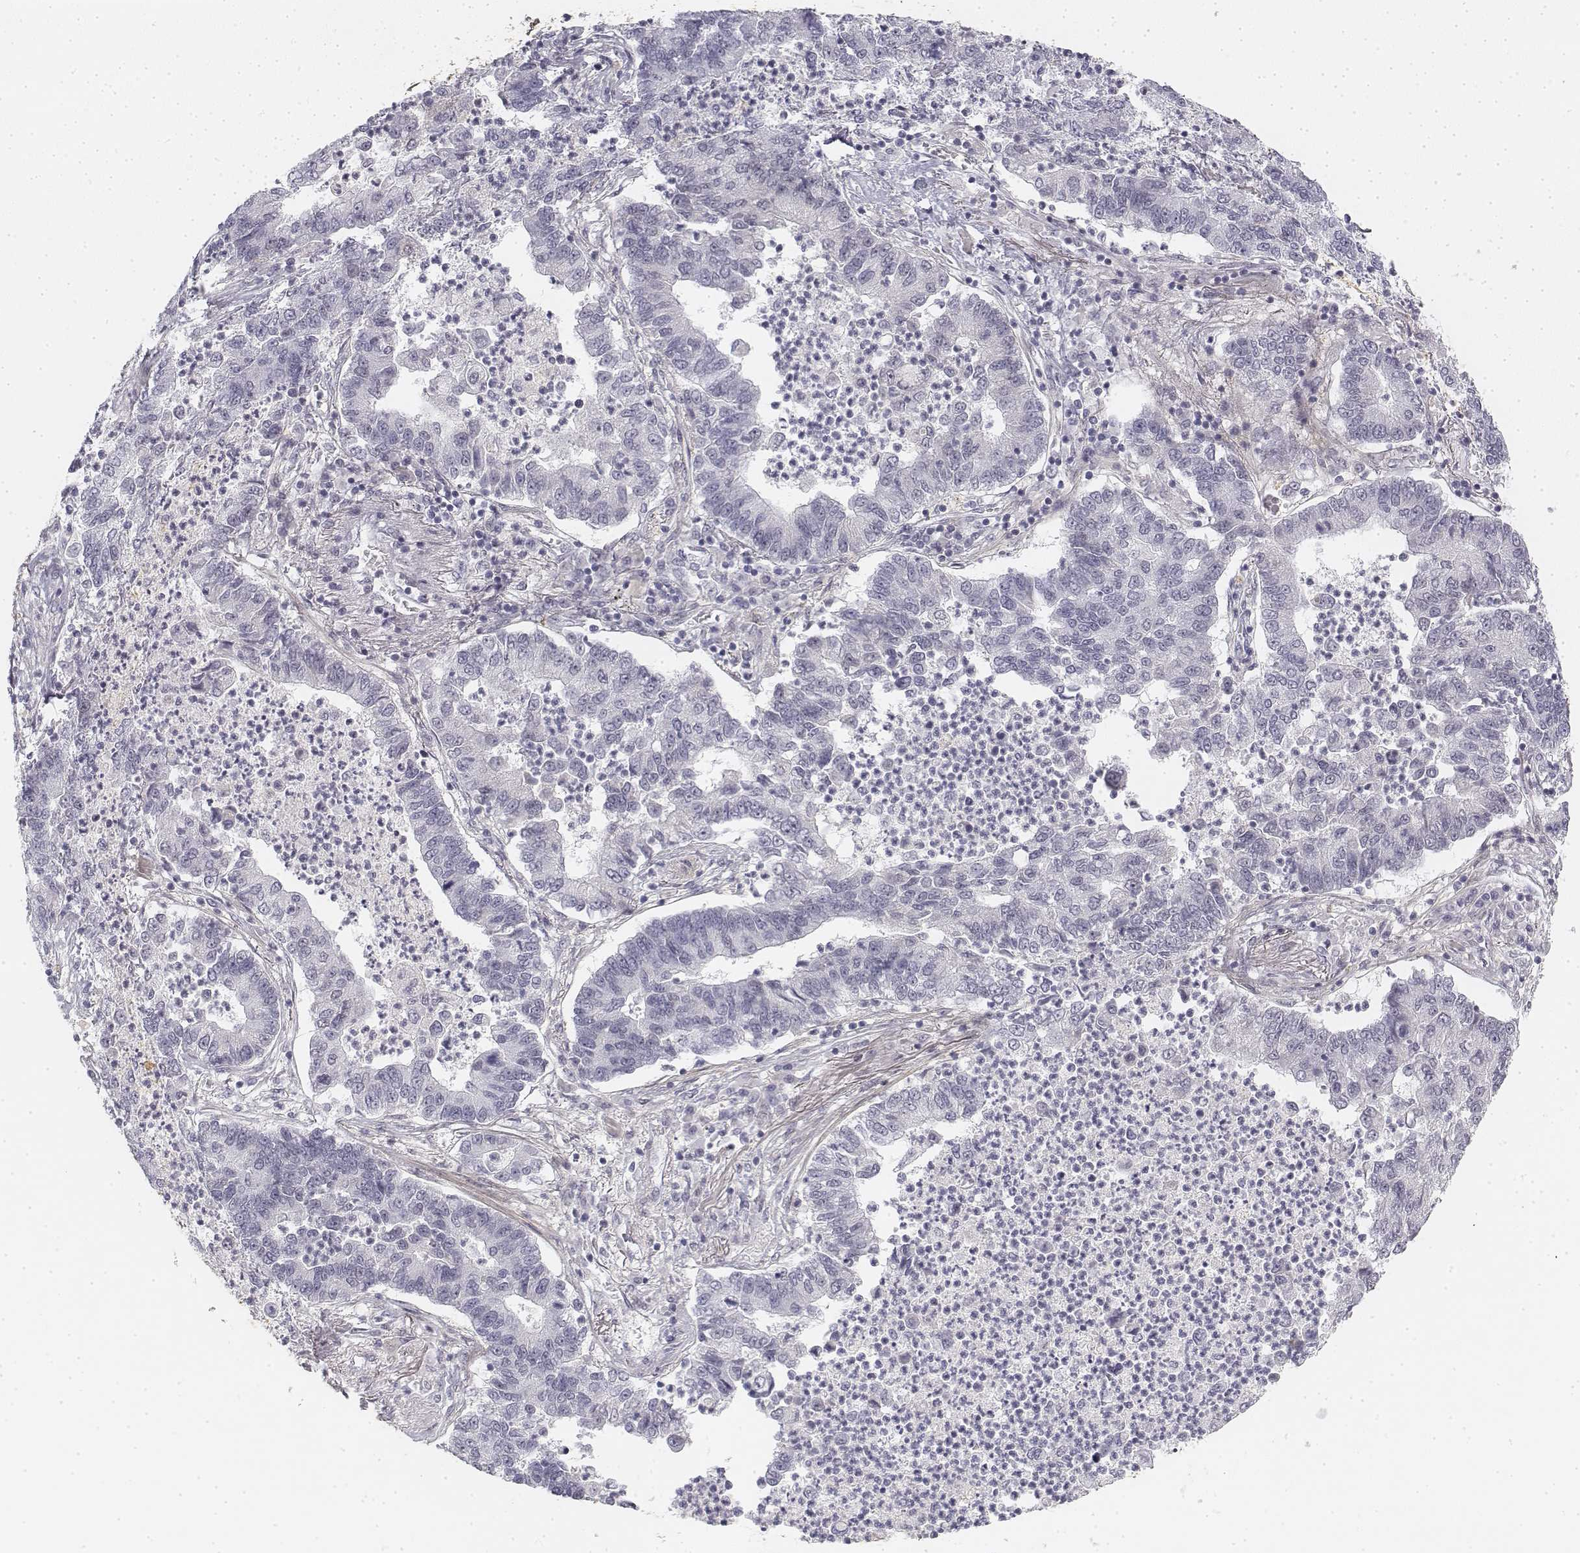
{"staining": {"intensity": "negative", "quantity": "none", "location": "none"}, "tissue": "lung cancer", "cell_type": "Tumor cells", "image_type": "cancer", "snomed": [{"axis": "morphology", "description": "Adenocarcinoma, NOS"}, {"axis": "topography", "description": "Lung"}], "caption": "The image shows no significant positivity in tumor cells of lung cancer. Nuclei are stained in blue.", "gene": "KRT84", "patient": {"sex": "female", "age": 57}}